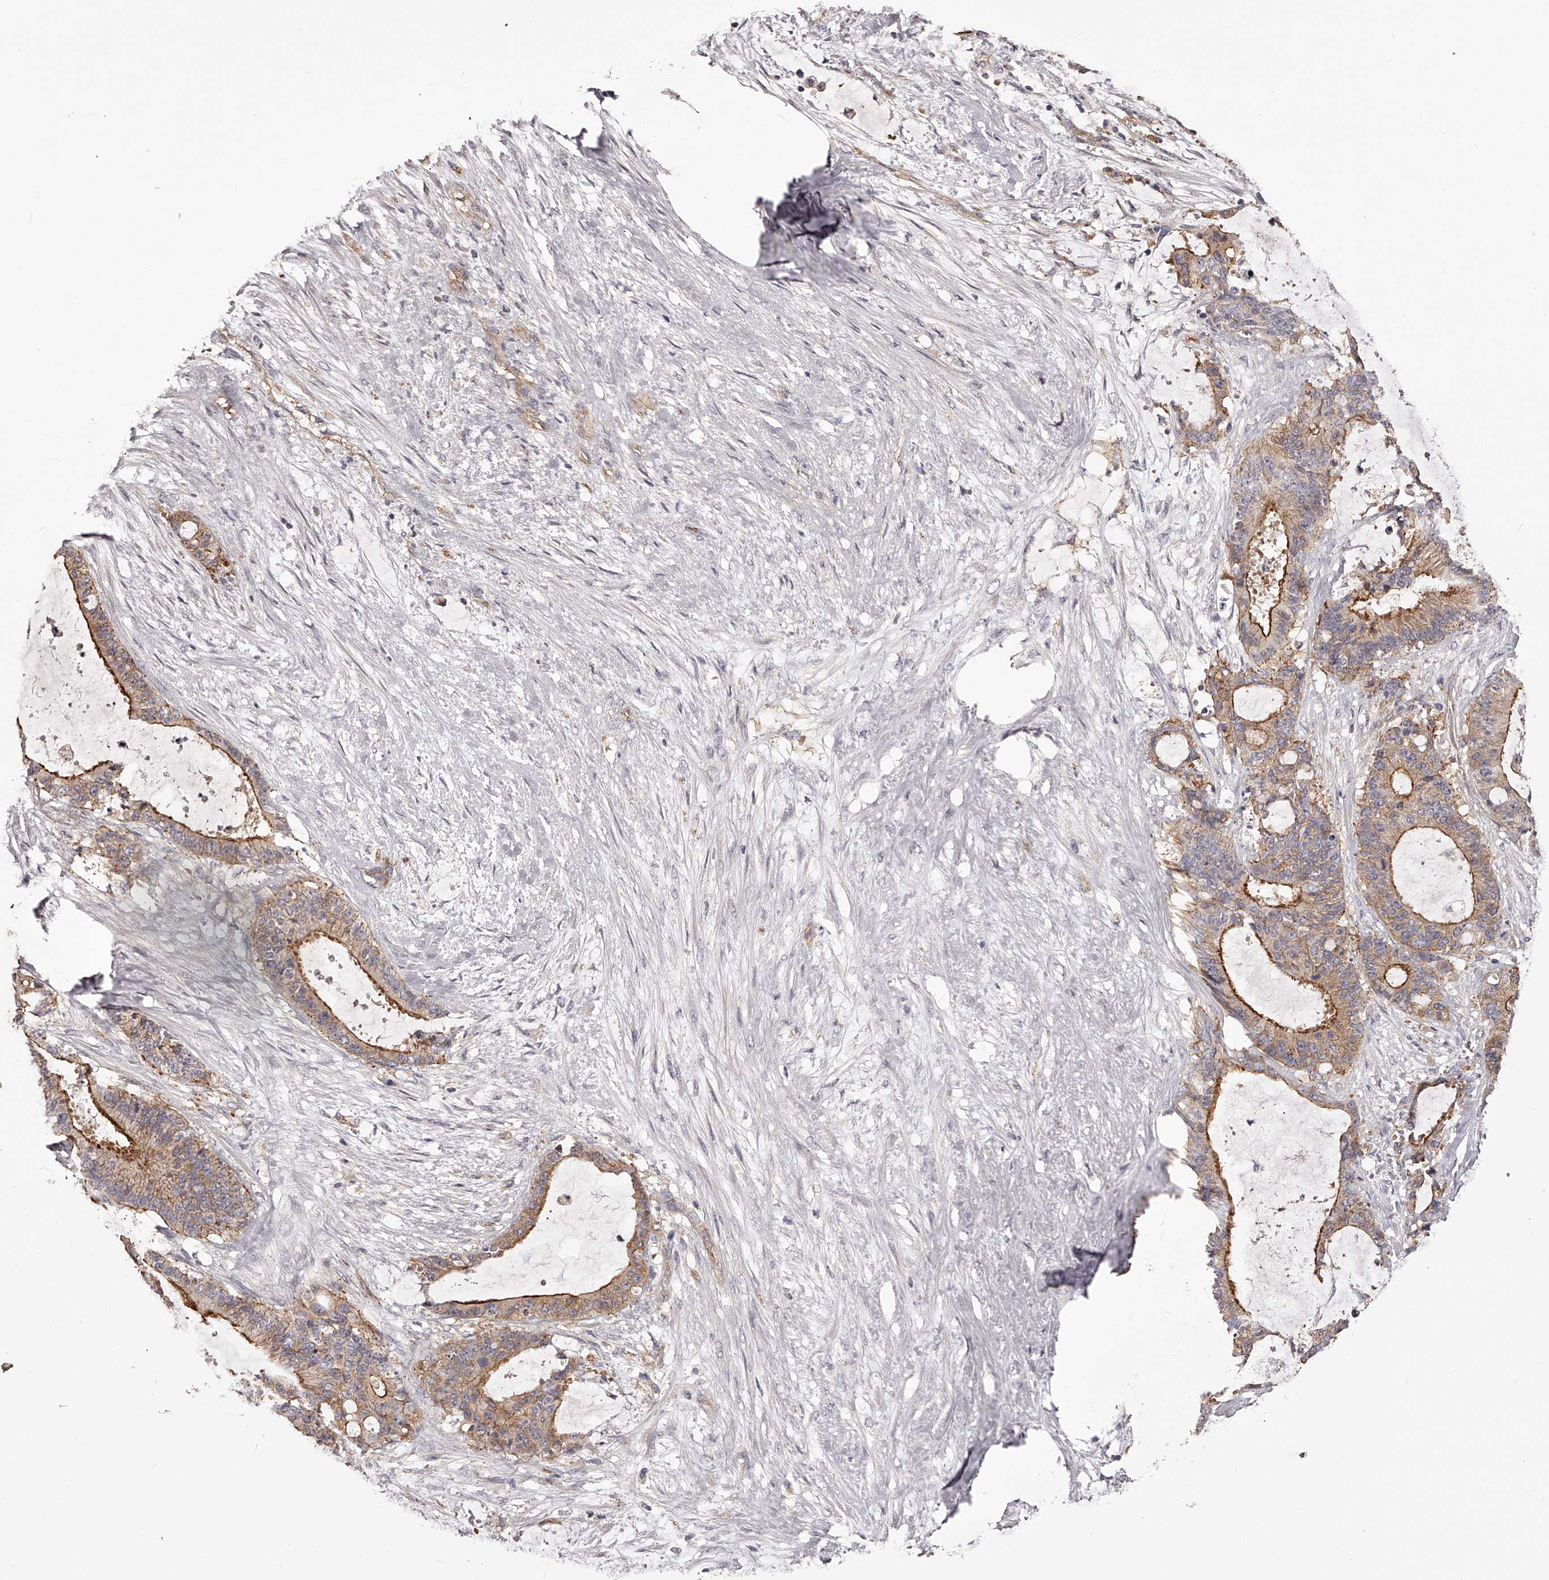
{"staining": {"intensity": "moderate", "quantity": ">75%", "location": "cytoplasmic/membranous"}, "tissue": "liver cancer", "cell_type": "Tumor cells", "image_type": "cancer", "snomed": [{"axis": "morphology", "description": "Normal tissue, NOS"}, {"axis": "morphology", "description": "Cholangiocarcinoma"}, {"axis": "topography", "description": "Liver"}, {"axis": "topography", "description": "Peripheral nerve tissue"}], "caption": "Moderate cytoplasmic/membranous positivity for a protein is seen in about >75% of tumor cells of liver cancer (cholangiocarcinoma) using IHC.", "gene": "LTV1", "patient": {"sex": "female", "age": 73}}